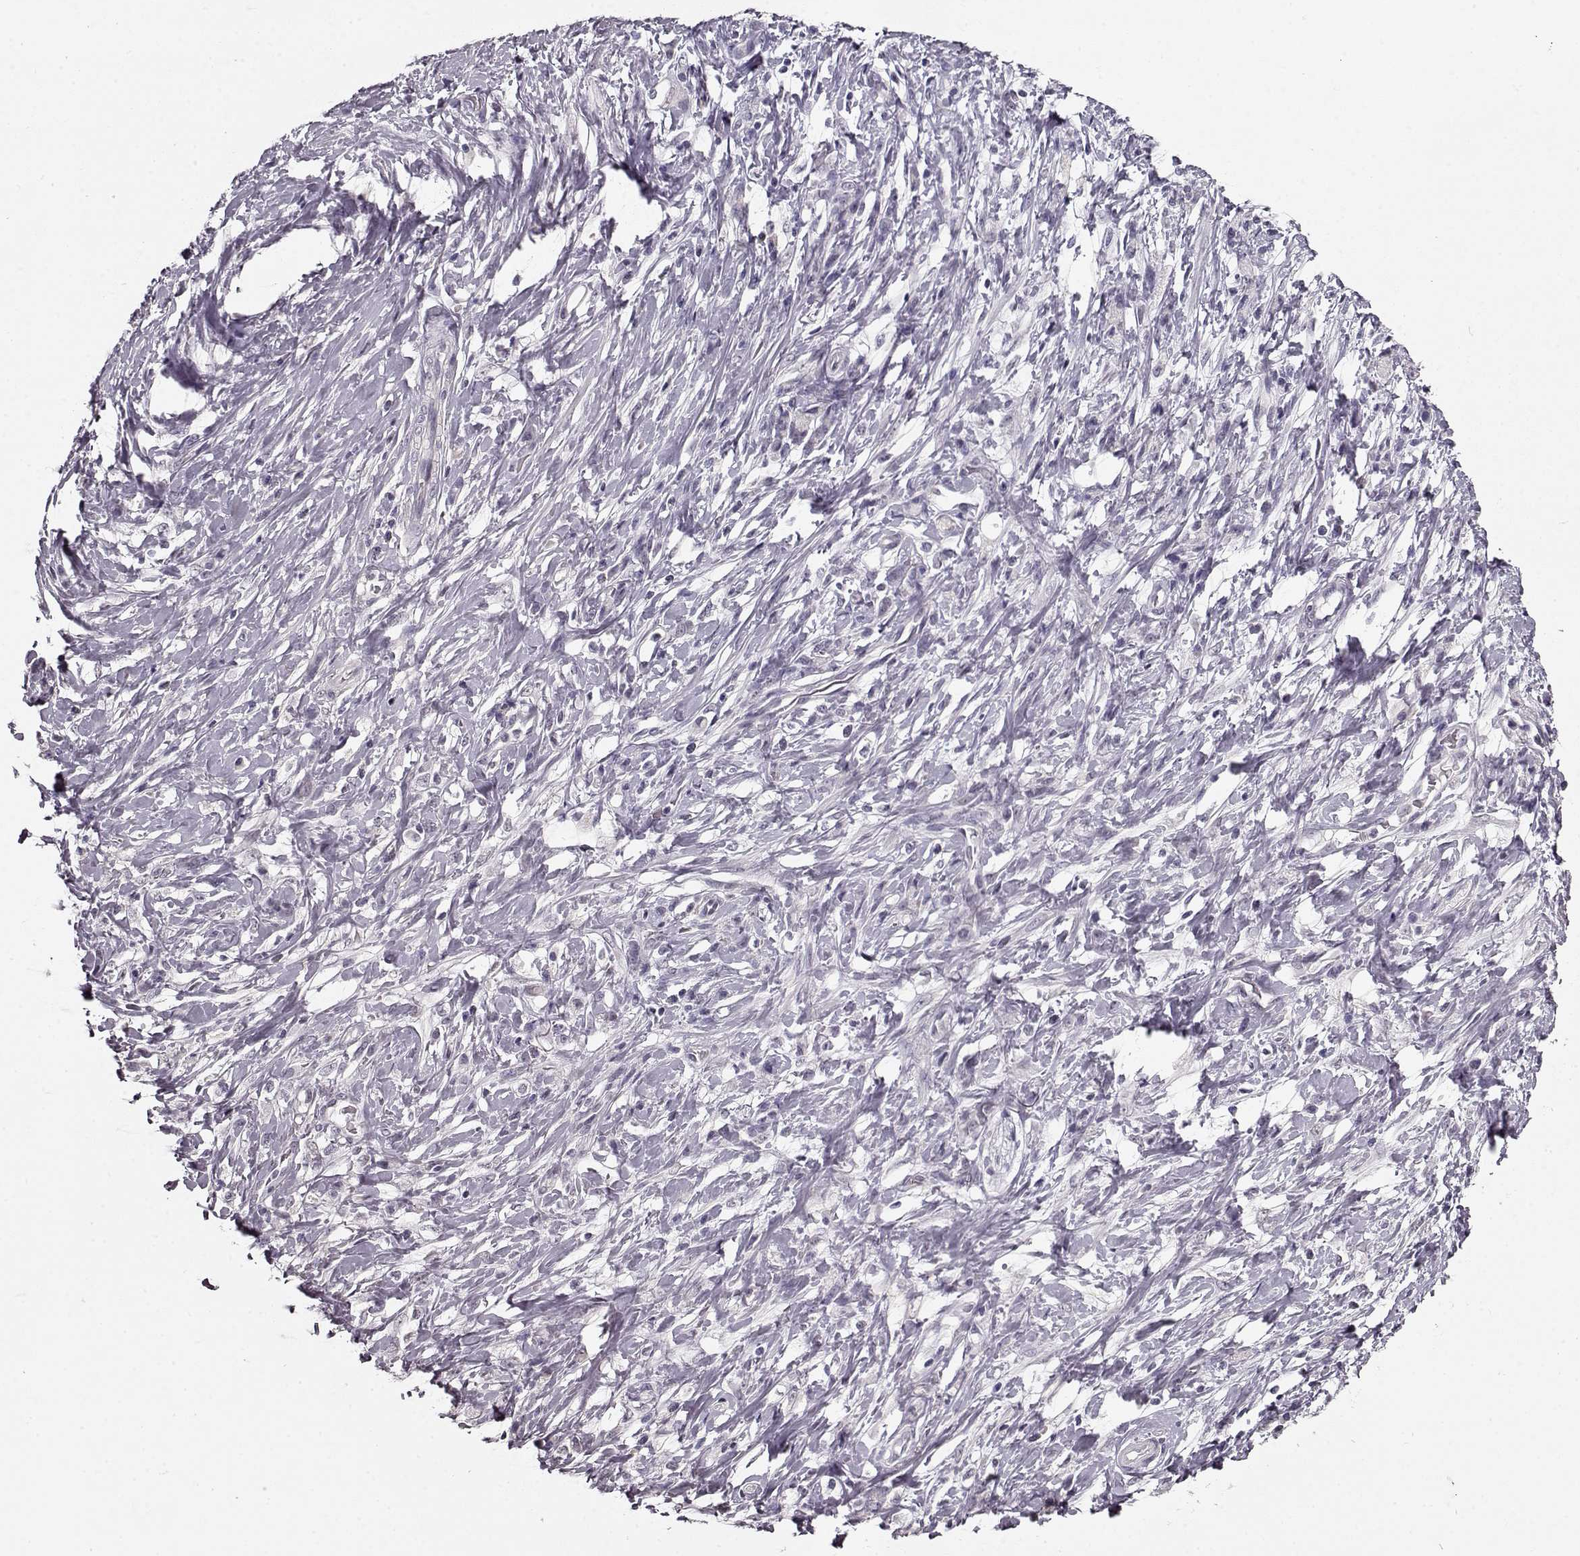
{"staining": {"intensity": "negative", "quantity": "none", "location": "none"}, "tissue": "stomach cancer", "cell_type": "Tumor cells", "image_type": "cancer", "snomed": [{"axis": "morphology", "description": "Adenocarcinoma, NOS"}, {"axis": "topography", "description": "Stomach"}], "caption": "Histopathology image shows no protein expression in tumor cells of stomach cancer (adenocarcinoma) tissue. (Stains: DAB (3,3'-diaminobenzidine) immunohistochemistry (IHC) with hematoxylin counter stain, Microscopy: brightfield microscopy at high magnification).", "gene": "RP1L1", "patient": {"sex": "female", "age": 84}}